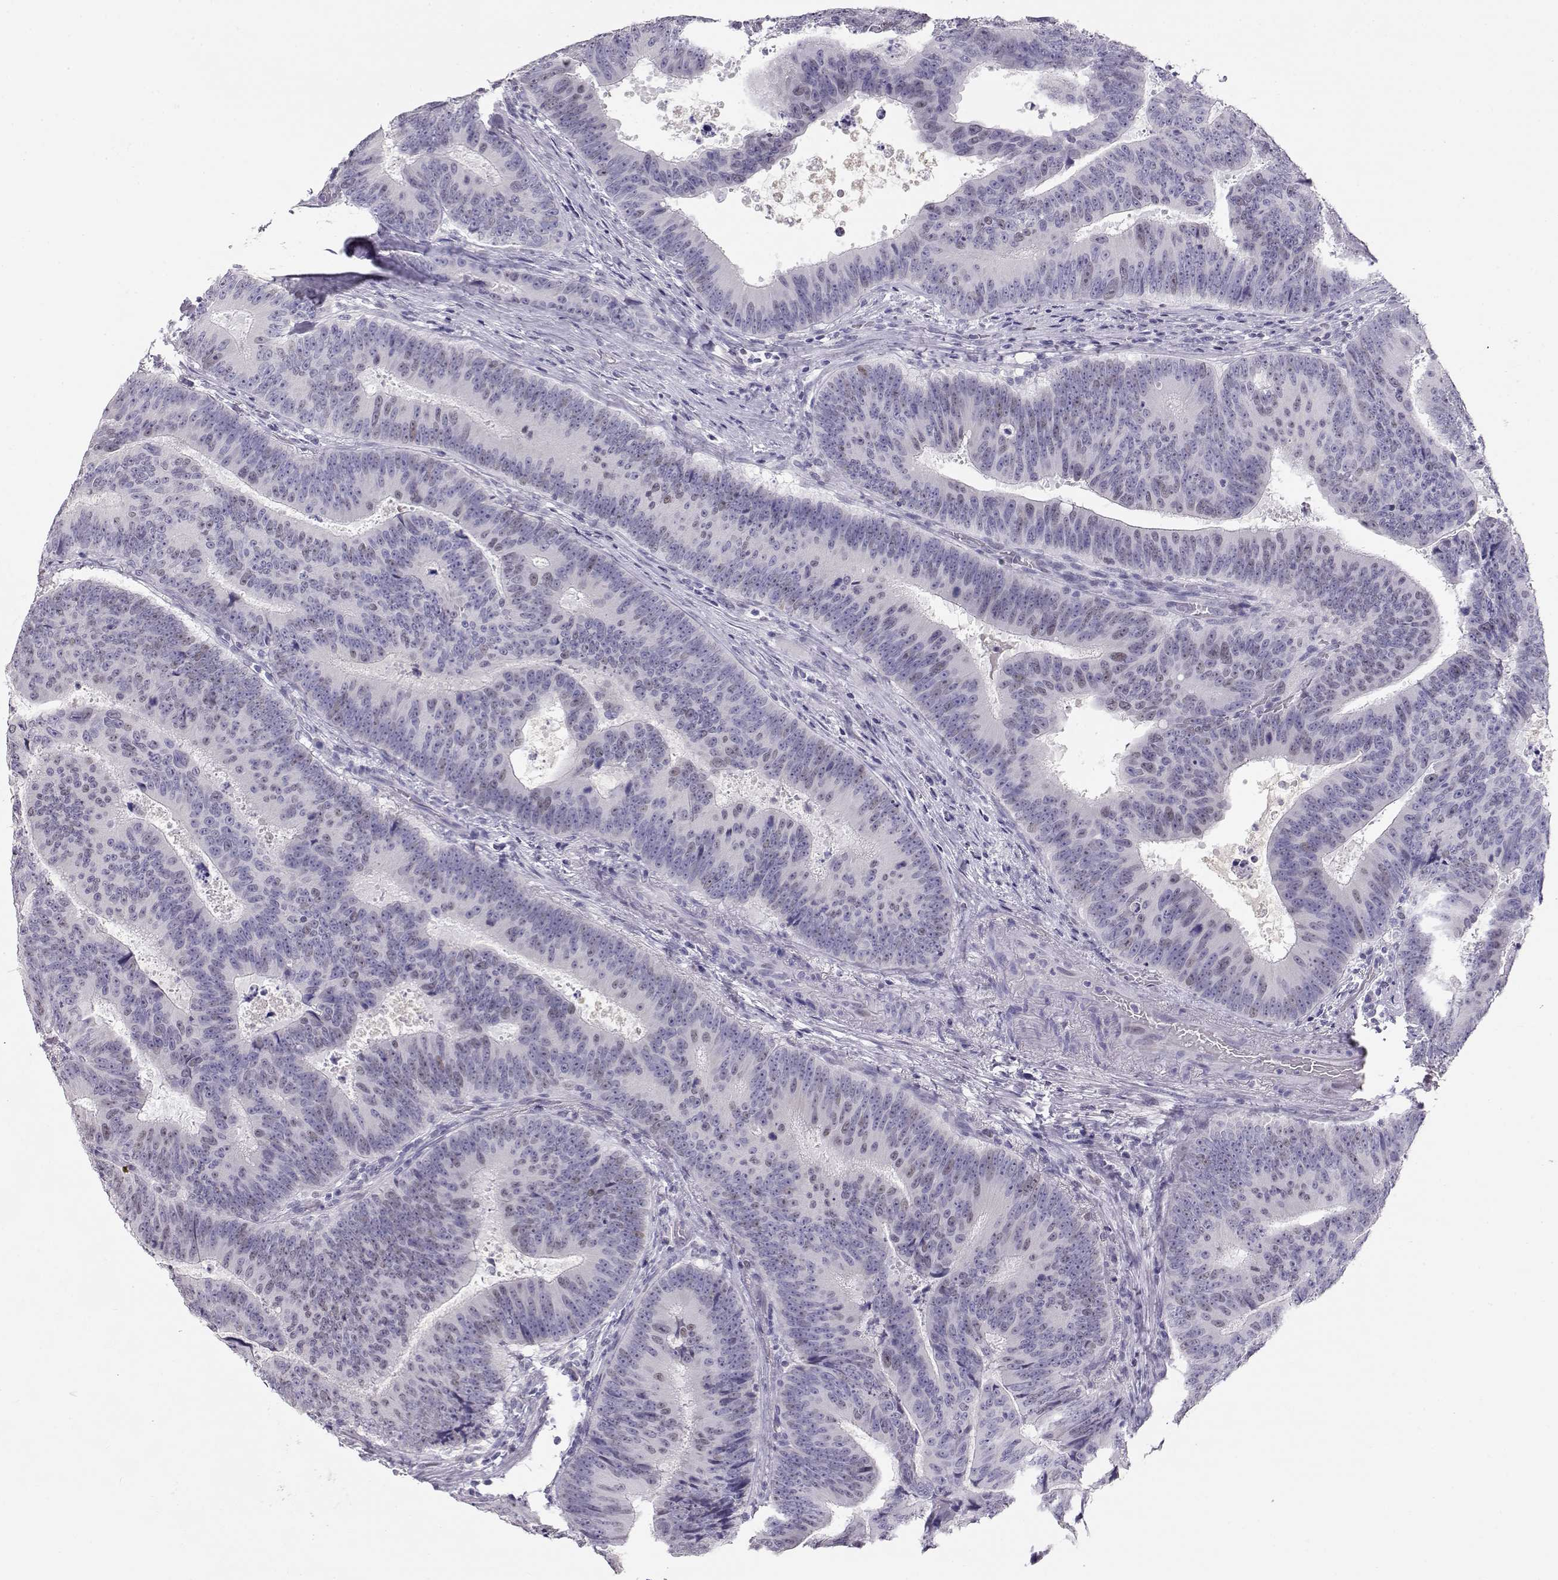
{"staining": {"intensity": "weak", "quantity": "<25%", "location": "nuclear"}, "tissue": "colorectal cancer", "cell_type": "Tumor cells", "image_type": "cancer", "snomed": [{"axis": "morphology", "description": "Adenocarcinoma, NOS"}, {"axis": "topography", "description": "Colon"}], "caption": "This image is of adenocarcinoma (colorectal) stained with immunohistochemistry to label a protein in brown with the nuclei are counter-stained blue. There is no staining in tumor cells.", "gene": "OPN5", "patient": {"sex": "female", "age": 82}}